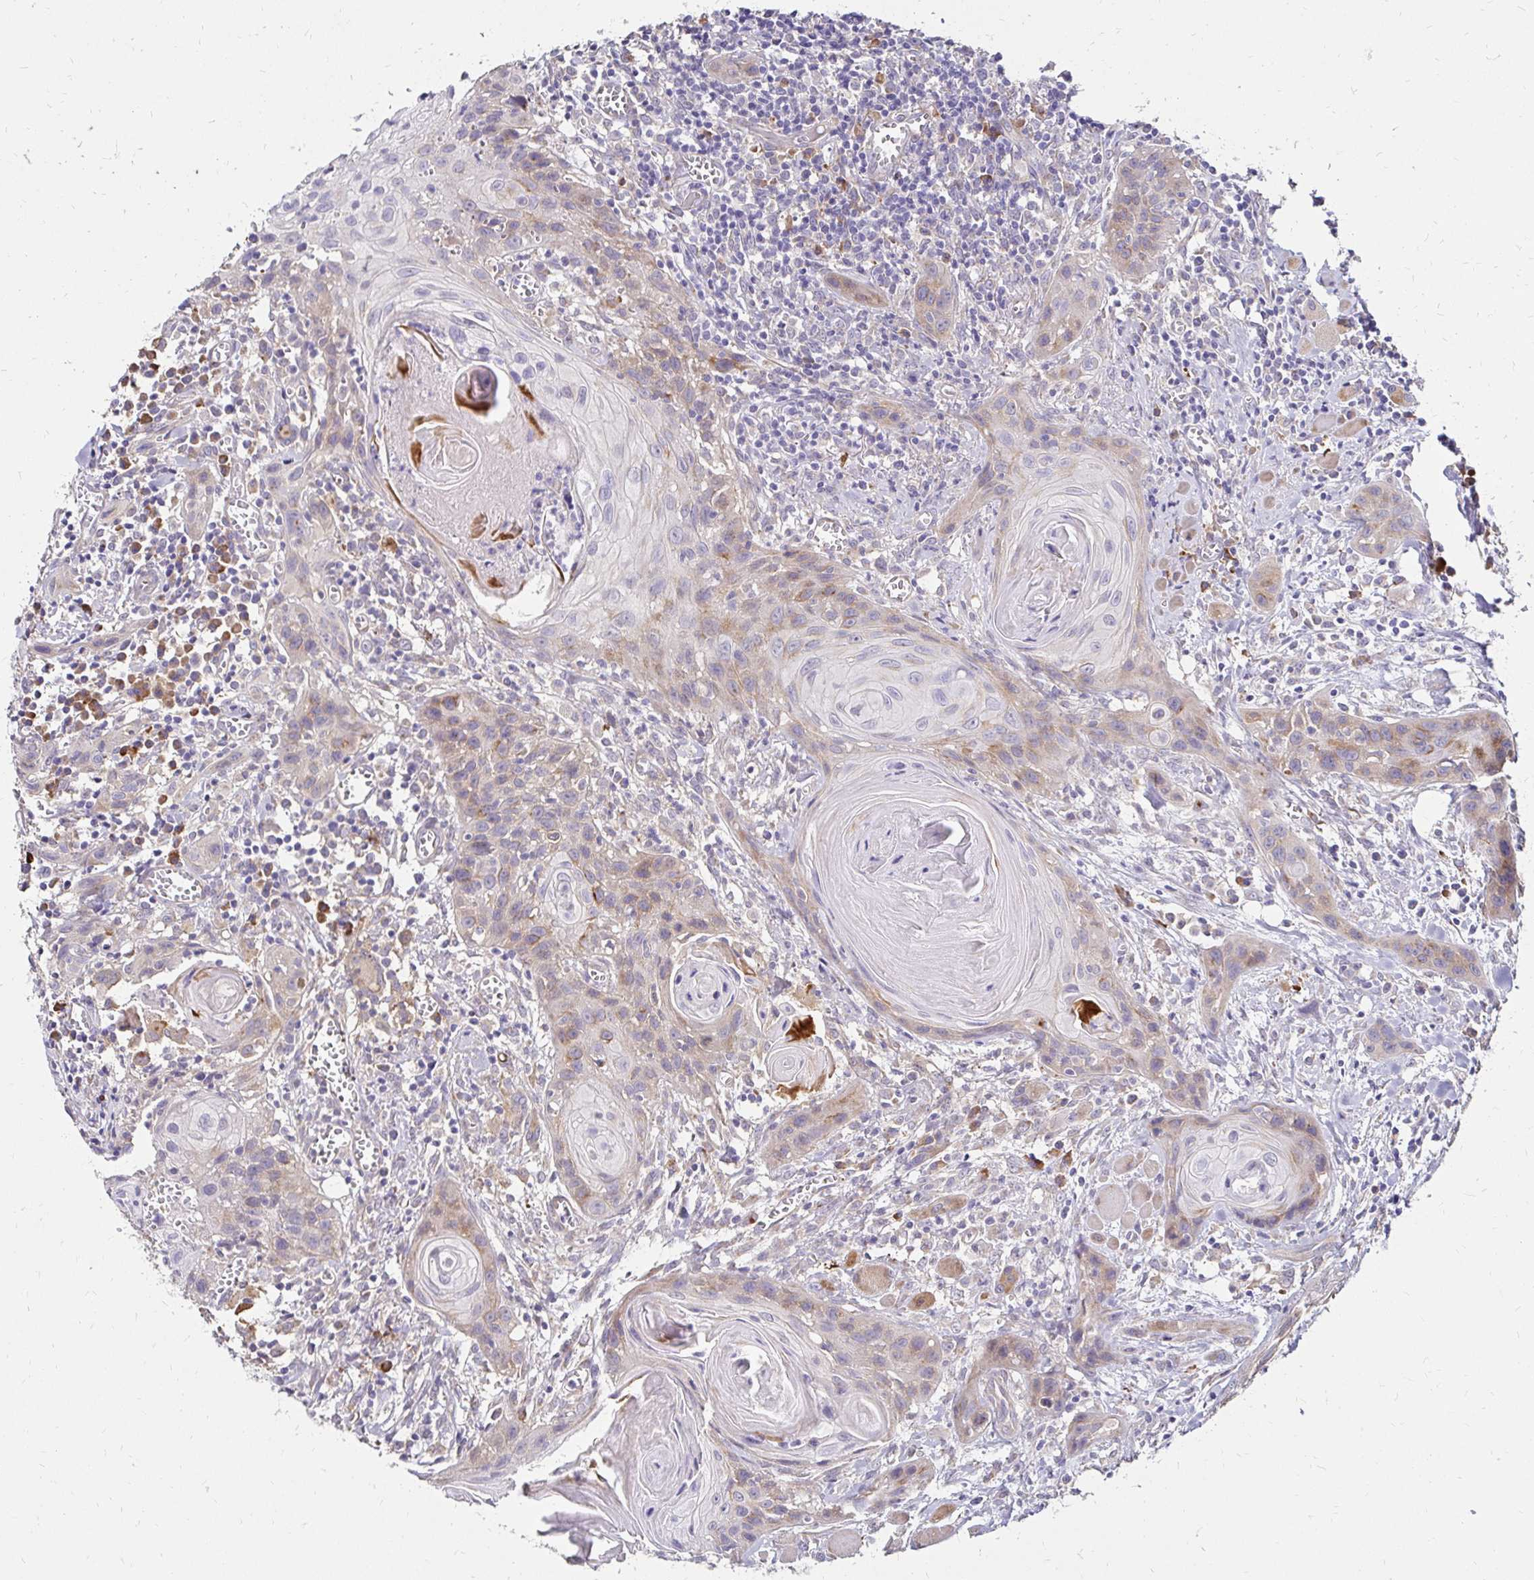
{"staining": {"intensity": "weak", "quantity": "25%-75%", "location": "cytoplasmic/membranous"}, "tissue": "head and neck cancer", "cell_type": "Tumor cells", "image_type": "cancer", "snomed": [{"axis": "morphology", "description": "Squamous cell carcinoma, NOS"}, {"axis": "topography", "description": "Oral tissue"}, {"axis": "topography", "description": "Head-Neck"}], "caption": "Head and neck squamous cell carcinoma stained for a protein demonstrates weak cytoplasmic/membranous positivity in tumor cells. (DAB = brown stain, brightfield microscopy at high magnification).", "gene": "PRIMA1", "patient": {"sex": "male", "age": 58}}